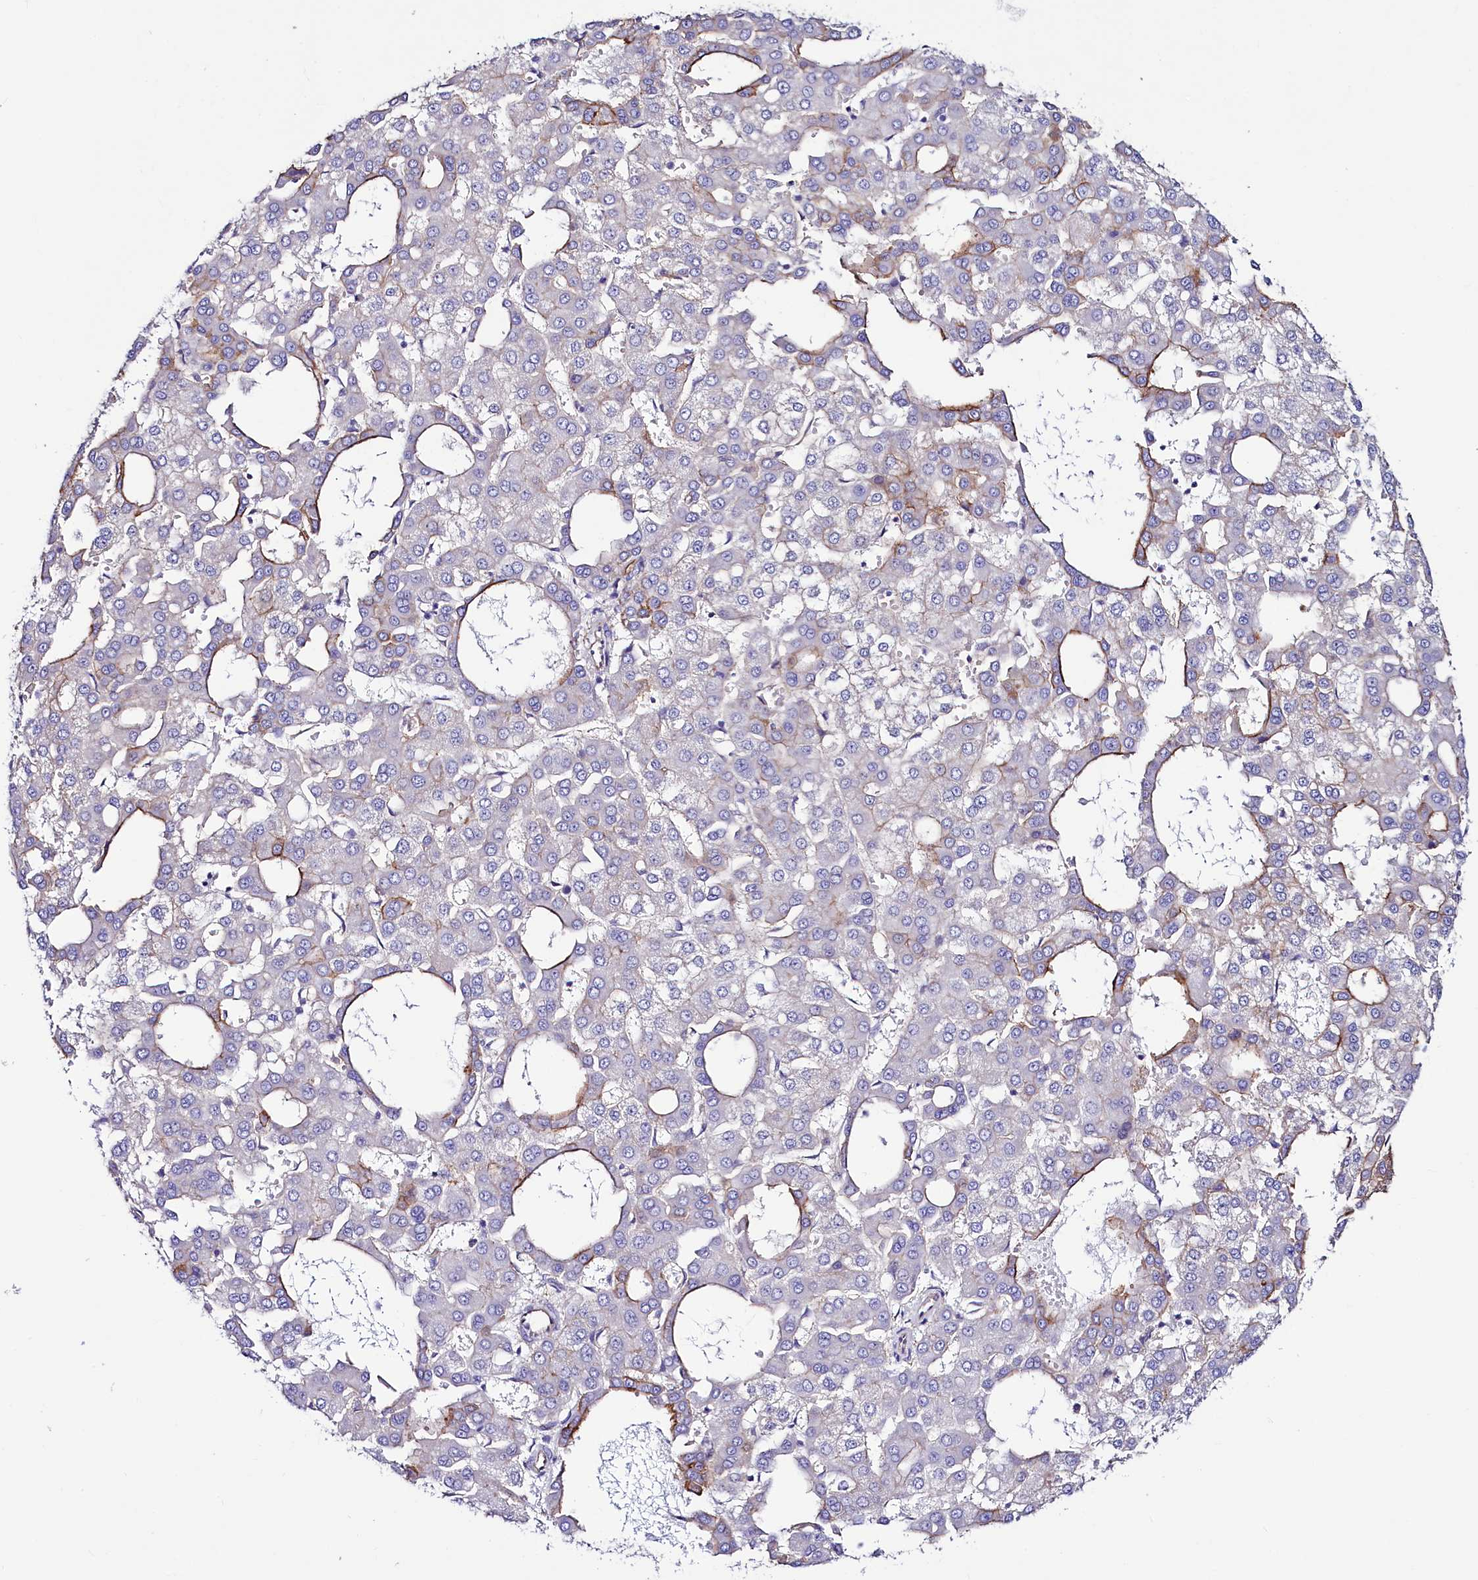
{"staining": {"intensity": "moderate", "quantity": "<25%", "location": "cytoplasmic/membranous"}, "tissue": "liver cancer", "cell_type": "Tumor cells", "image_type": "cancer", "snomed": [{"axis": "morphology", "description": "Carcinoma, Hepatocellular, NOS"}, {"axis": "topography", "description": "Liver"}], "caption": "Liver cancer (hepatocellular carcinoma) stained with a brown dye demonstrates moderate cytoplasmic/membranous positive staining in about <25% of tumor cells.", "gene": "SLF1", "patient": {"sex": "male", "age": 47}}